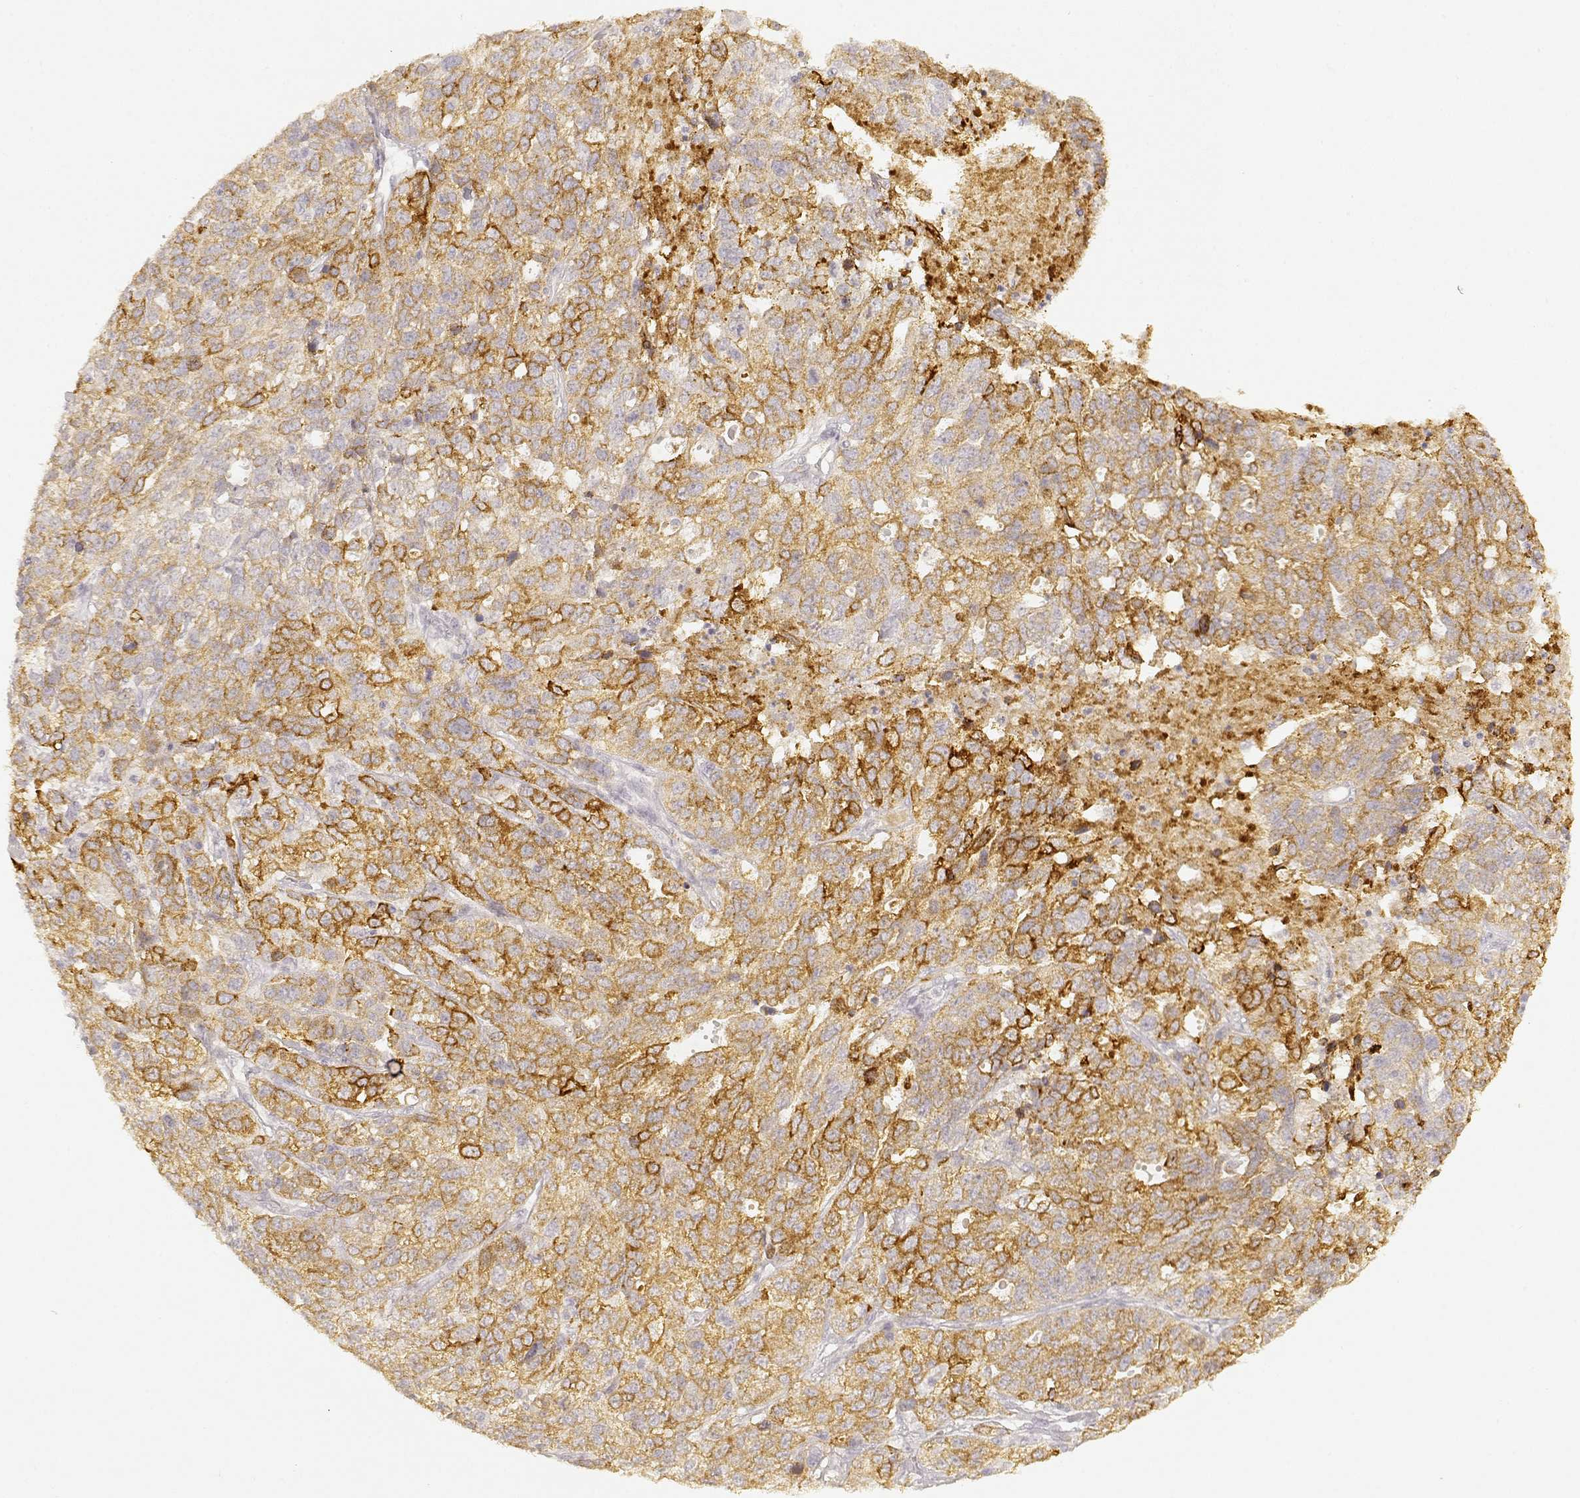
{"staining": {"intensity": "strong", "quantity": ">75%", "location": "cytoplasmic/membranous"}, "tissue": "ovarian cancer", "cell_type": "Tumor cells", "image_type": "cancer", "snomed": [{"axis": "morphology", "description": "Cystadenocarcinoma, serous, NOS"}, {"axis": "topography", "description": "Ovary"}], "caption": "IHC of human ovarian serous cystadenocarcinoma demonstrates high levels of strong cytoplasmic/membranous expression in about >75% of tumor cells.", "gene": "LAMC2", "patient": {"sex": "female", "age": 71}}